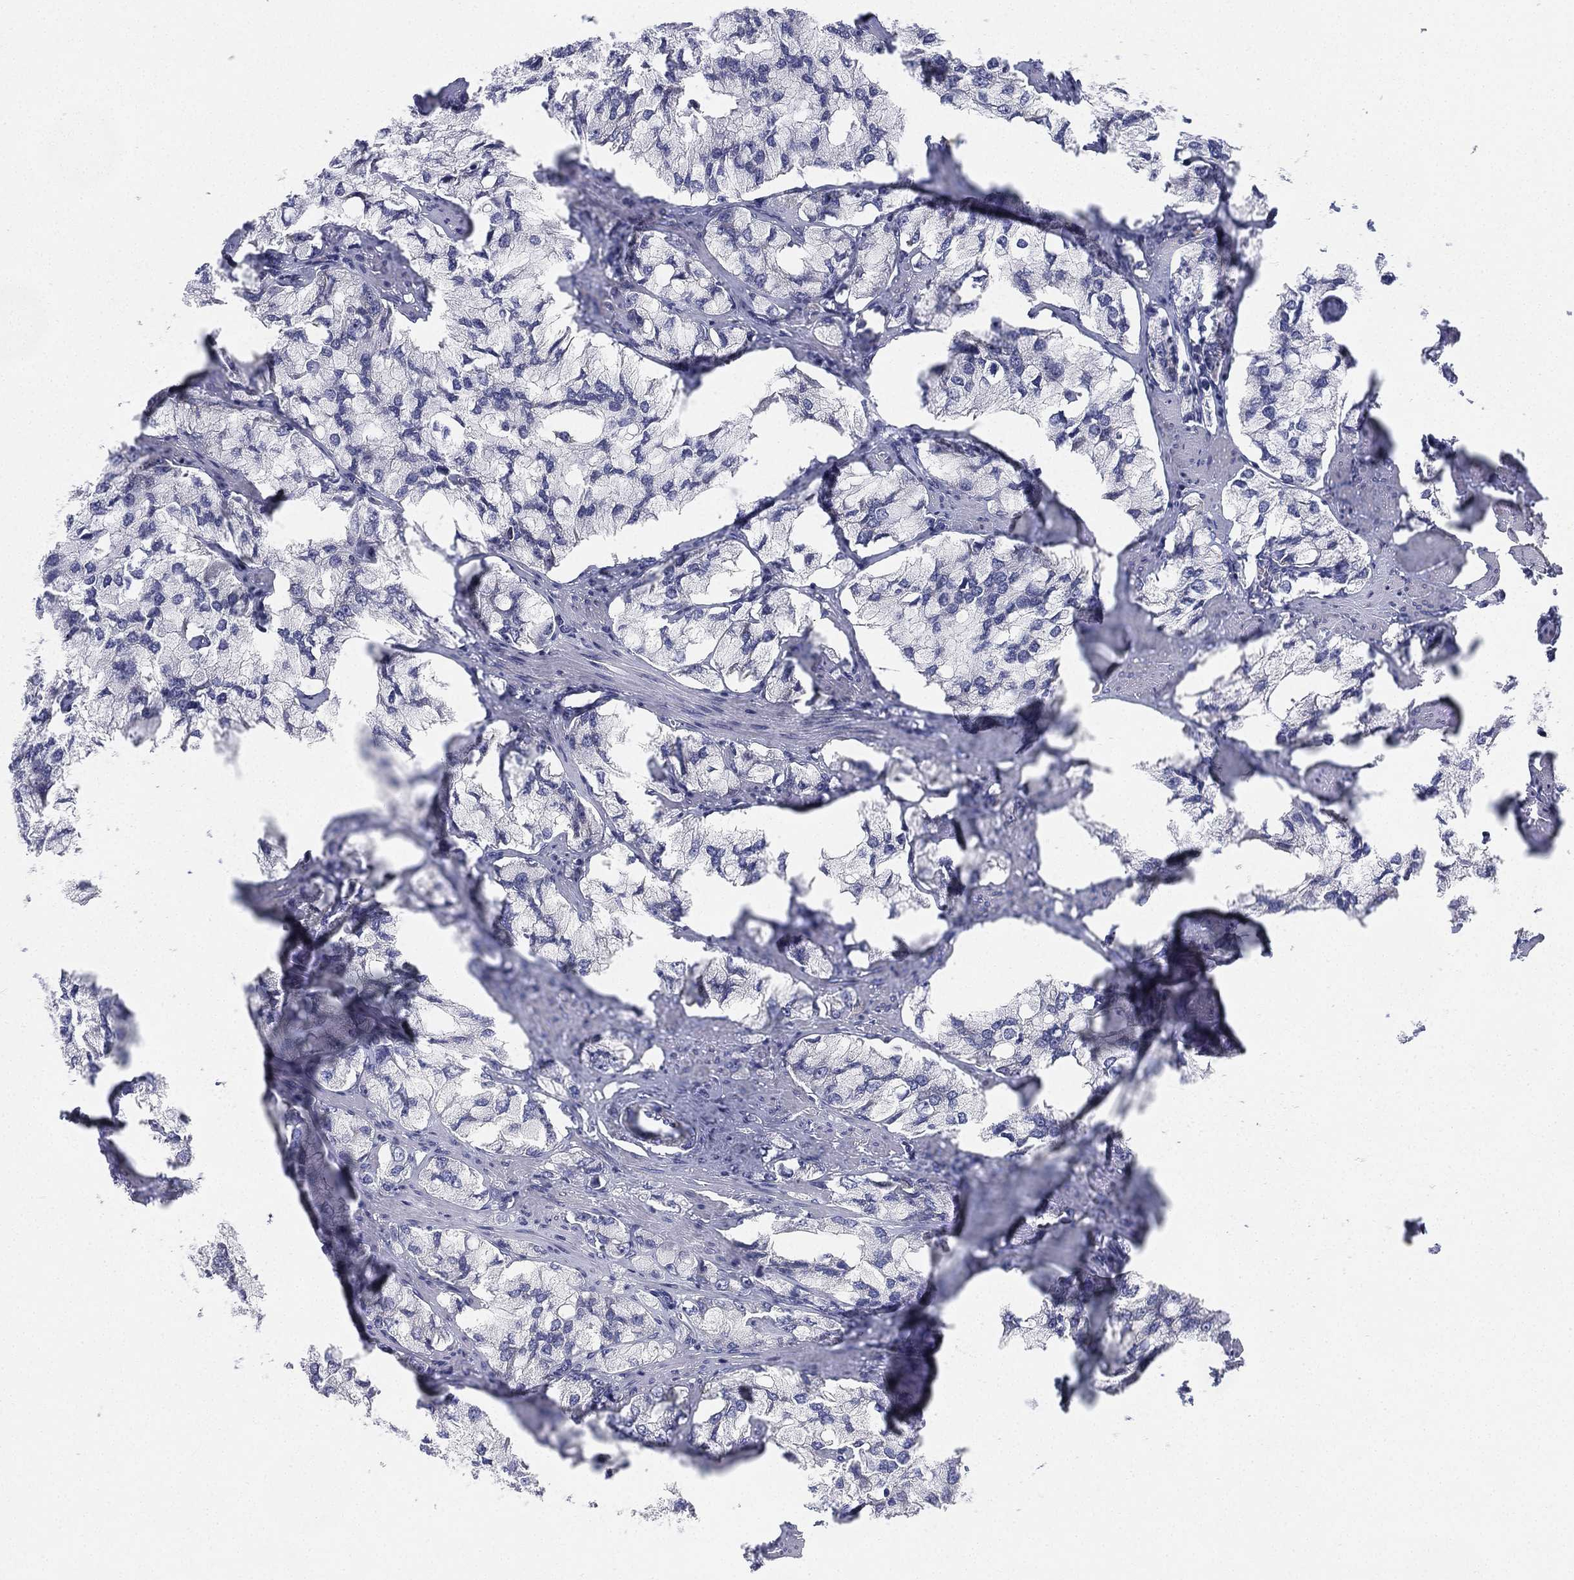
{"staining": {"intensity": "negative", "quantity": "none", "location": "none"}, "tissue": "prostate cancer", "cell_type": "Tumor cells", "image_type": "cancer", "snomed": [{"axis": "morphology", "description": "Adenocarcinoma, NOS"}, {"axis": "topography", "description": "Prostate and seminal vesicle, NOS"}, {"axis": "topography", "description": "Prostate"}], "caption": "Immunohistochemistry of human prostate cancer reveals no positivity in tumor cells.", "gene": "HEATR4", "patient": {"sex": "male", "age": 64}}